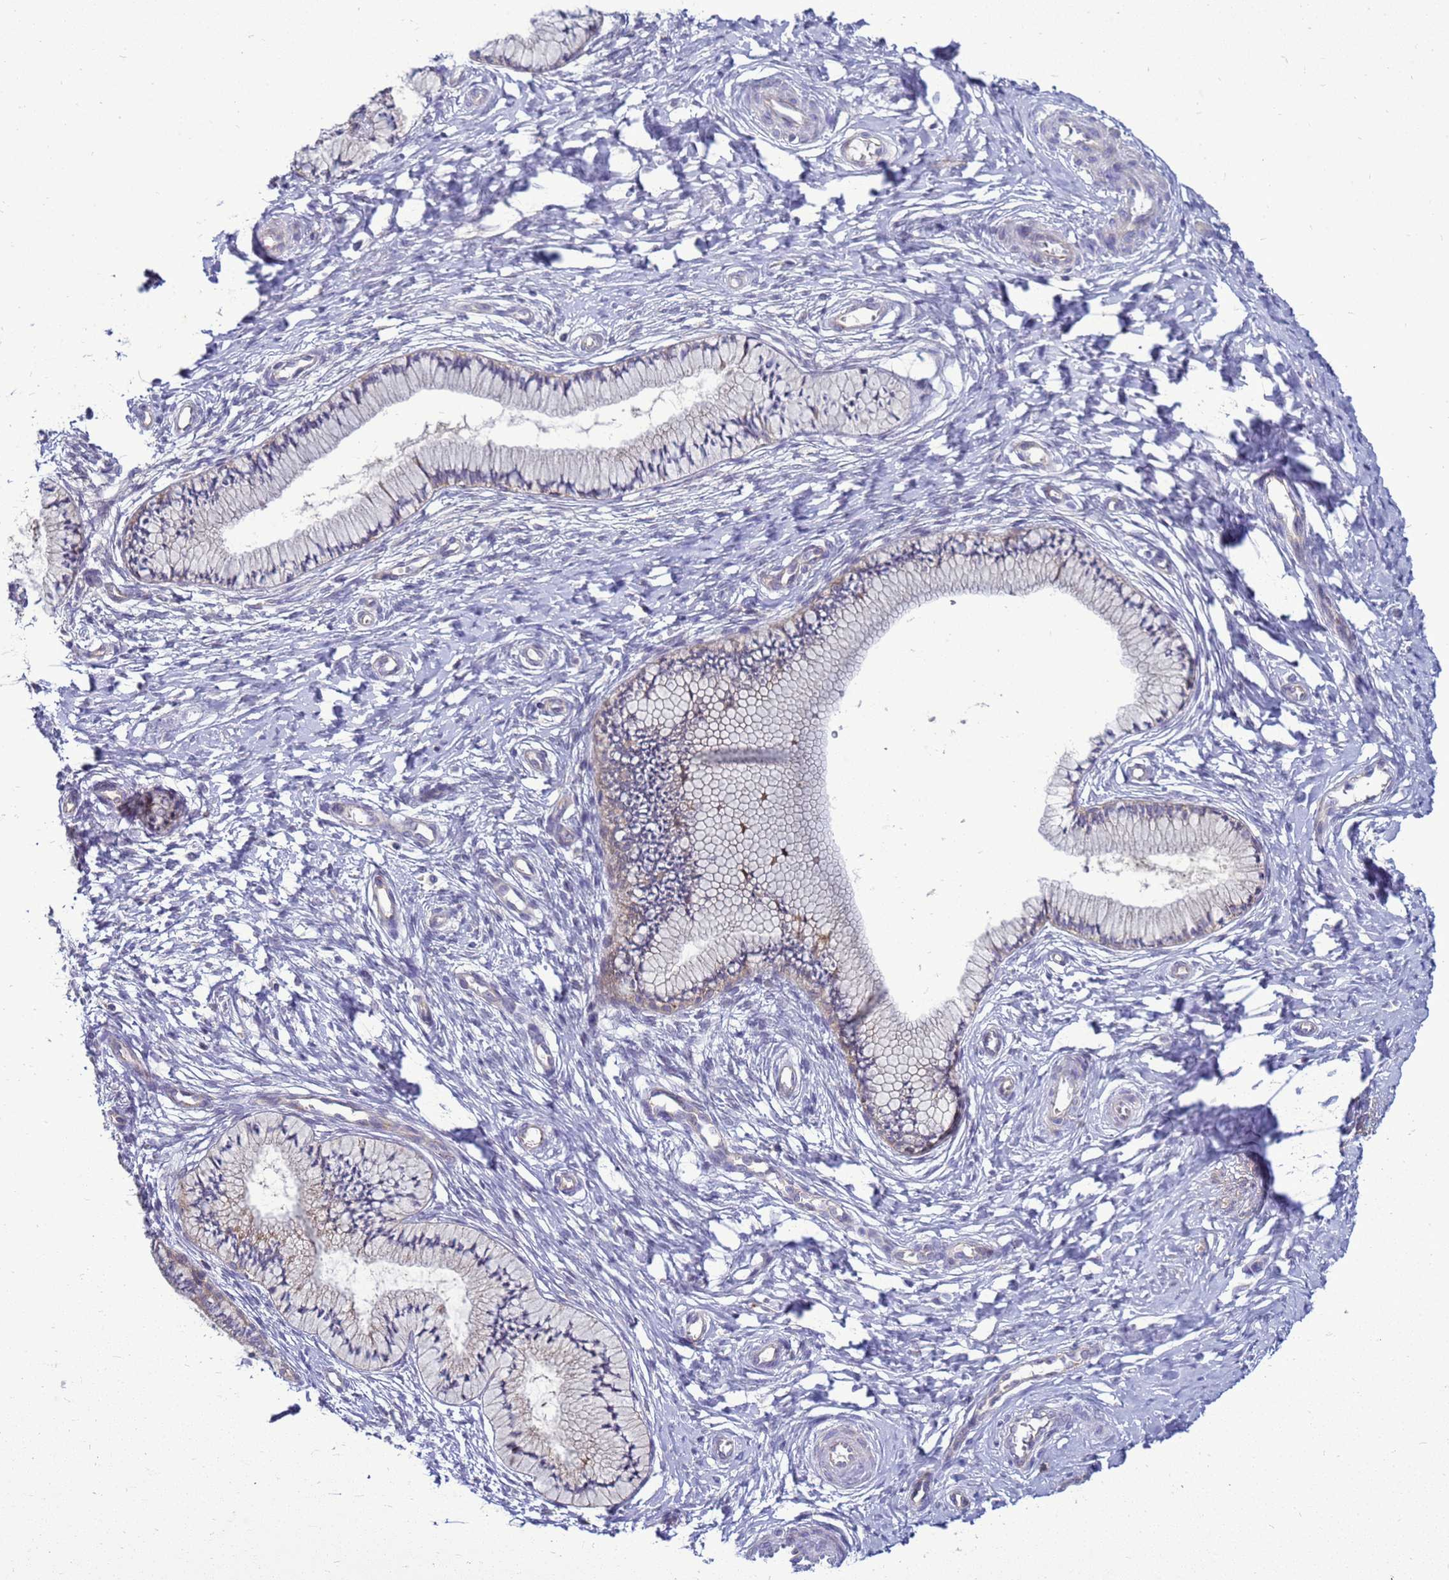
{"staining": {"intensity": "moderate", "quantity": "<25%", "location": "cytoplasmic/membranous"}, "tissue": "cervix", "cell_type": "Glandular cells", "image_type": "normal", "snomed": [{"axis": "morphology", "description": "Normal tissue, NOS"}, {"axis": "topography", "description": "Cervix"}], "caption": "High-magnification brightfield microscopy of normal cervix stained with DAB (3,3'-diaminobenzidine) (brown) and counterstained with hematoxylin (blue). glandular cells exhibit moderate cytoplasmic/membranous staining is seen in approximately<25% of cells. (IHC, brightfield microscopy, high magnification).", "gene": "MON1B", "patient": {"sex": "female", "age": 36}}